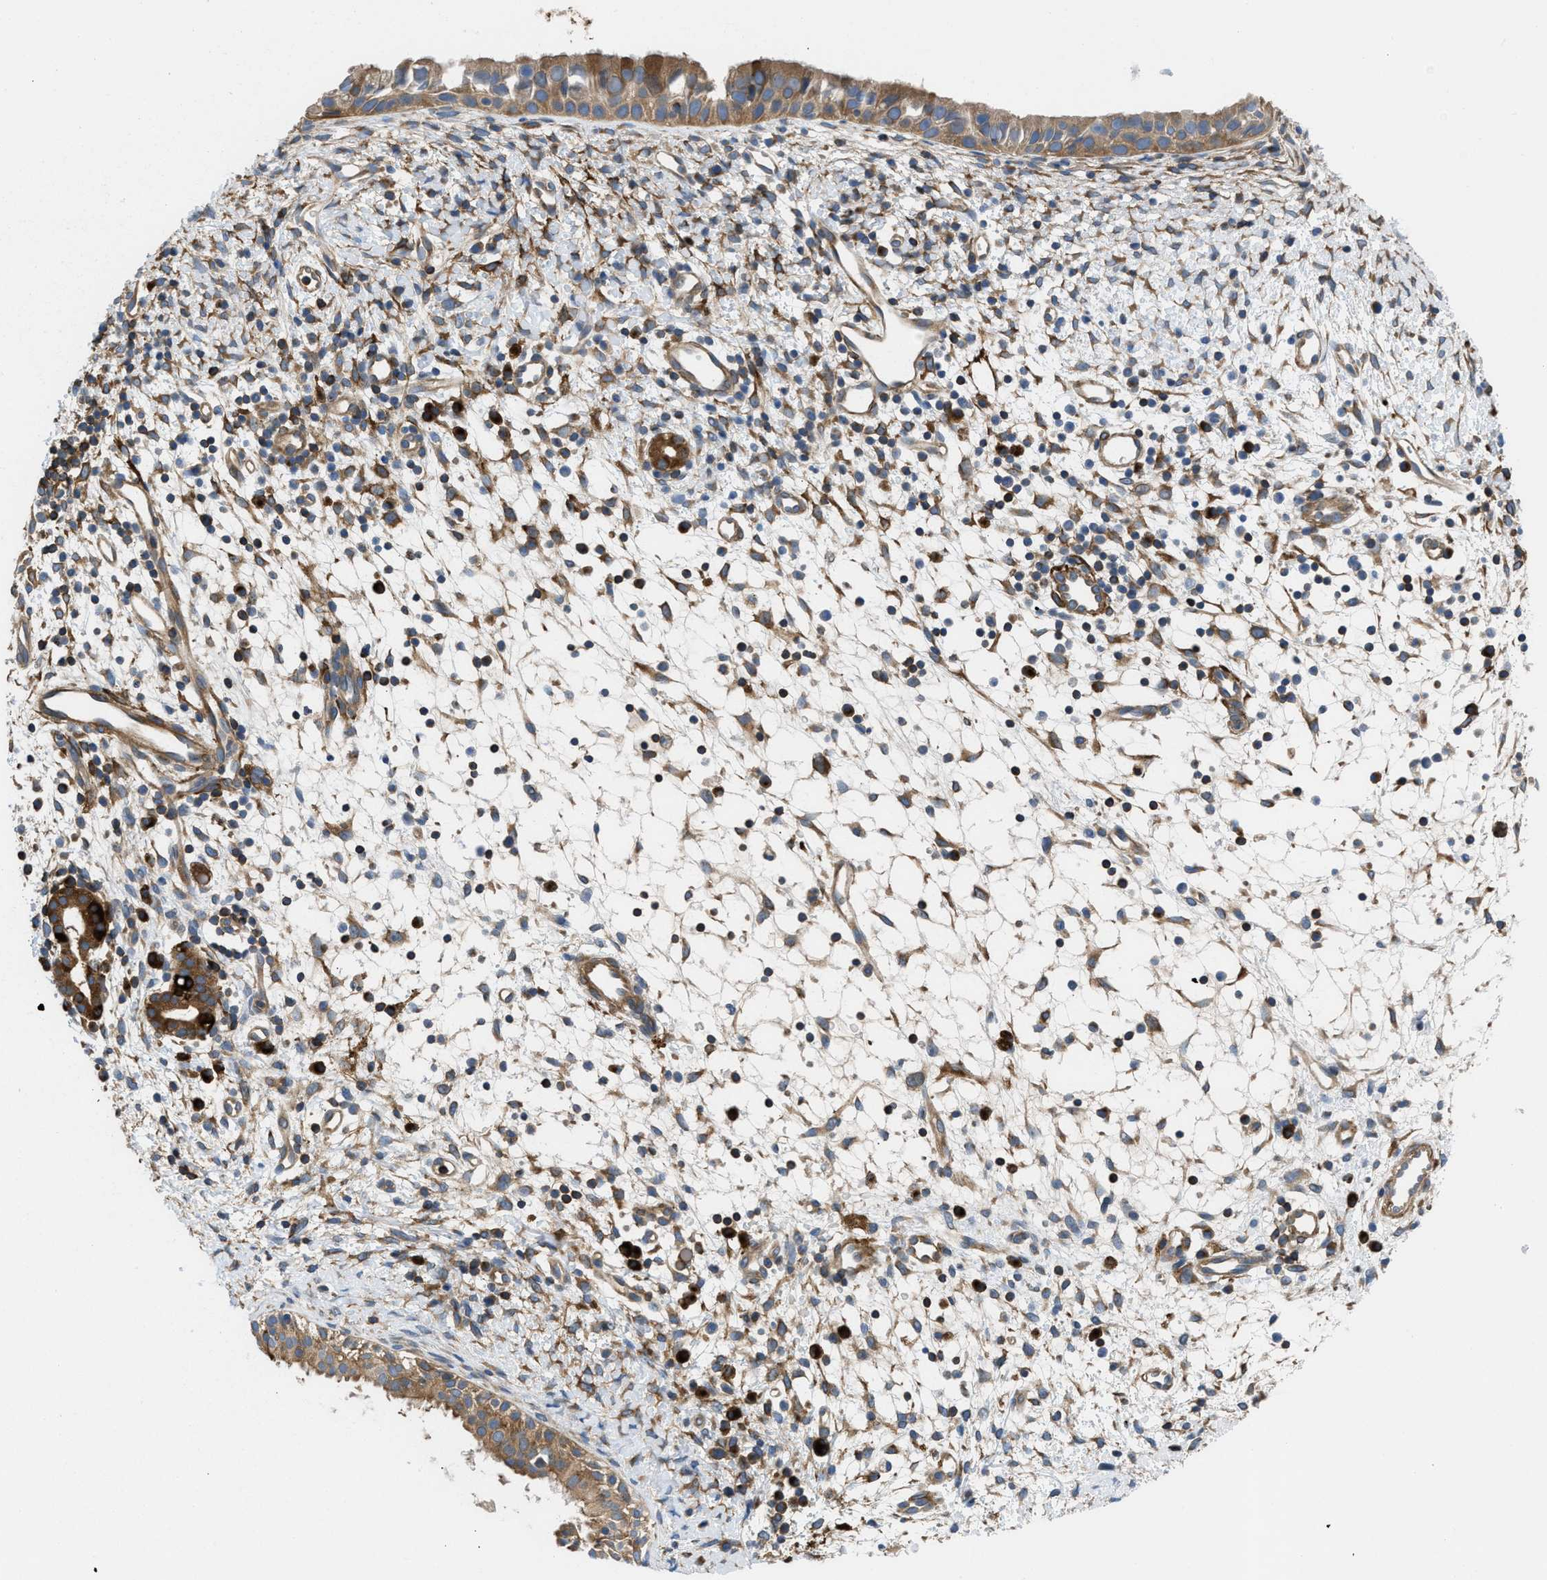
{"staining": {"intensity": "moderate", "quantity": ">75%", "location": "cytoplasmic/membranous"}, "tissue": "nasopharynx", "cell_type": "Respiratory epithelial cells", "image_type": "normal", "snomed": [{"axis": "morphology", "description": "Normal tissue, NOS"}, {"axis": "topography", "description": "Nasopharynx"}], "caption": "Immunohistochemistry (IHC) micrograph of unremarkable nasopharynx stained for a protein (brown), which reveals medium levels of moderate cytoplasmic/membranous expression in approximately >75% of respiratory epithelial cells.", "gene": "CHKB", "patient": {"sex": "male", "age": 22}}